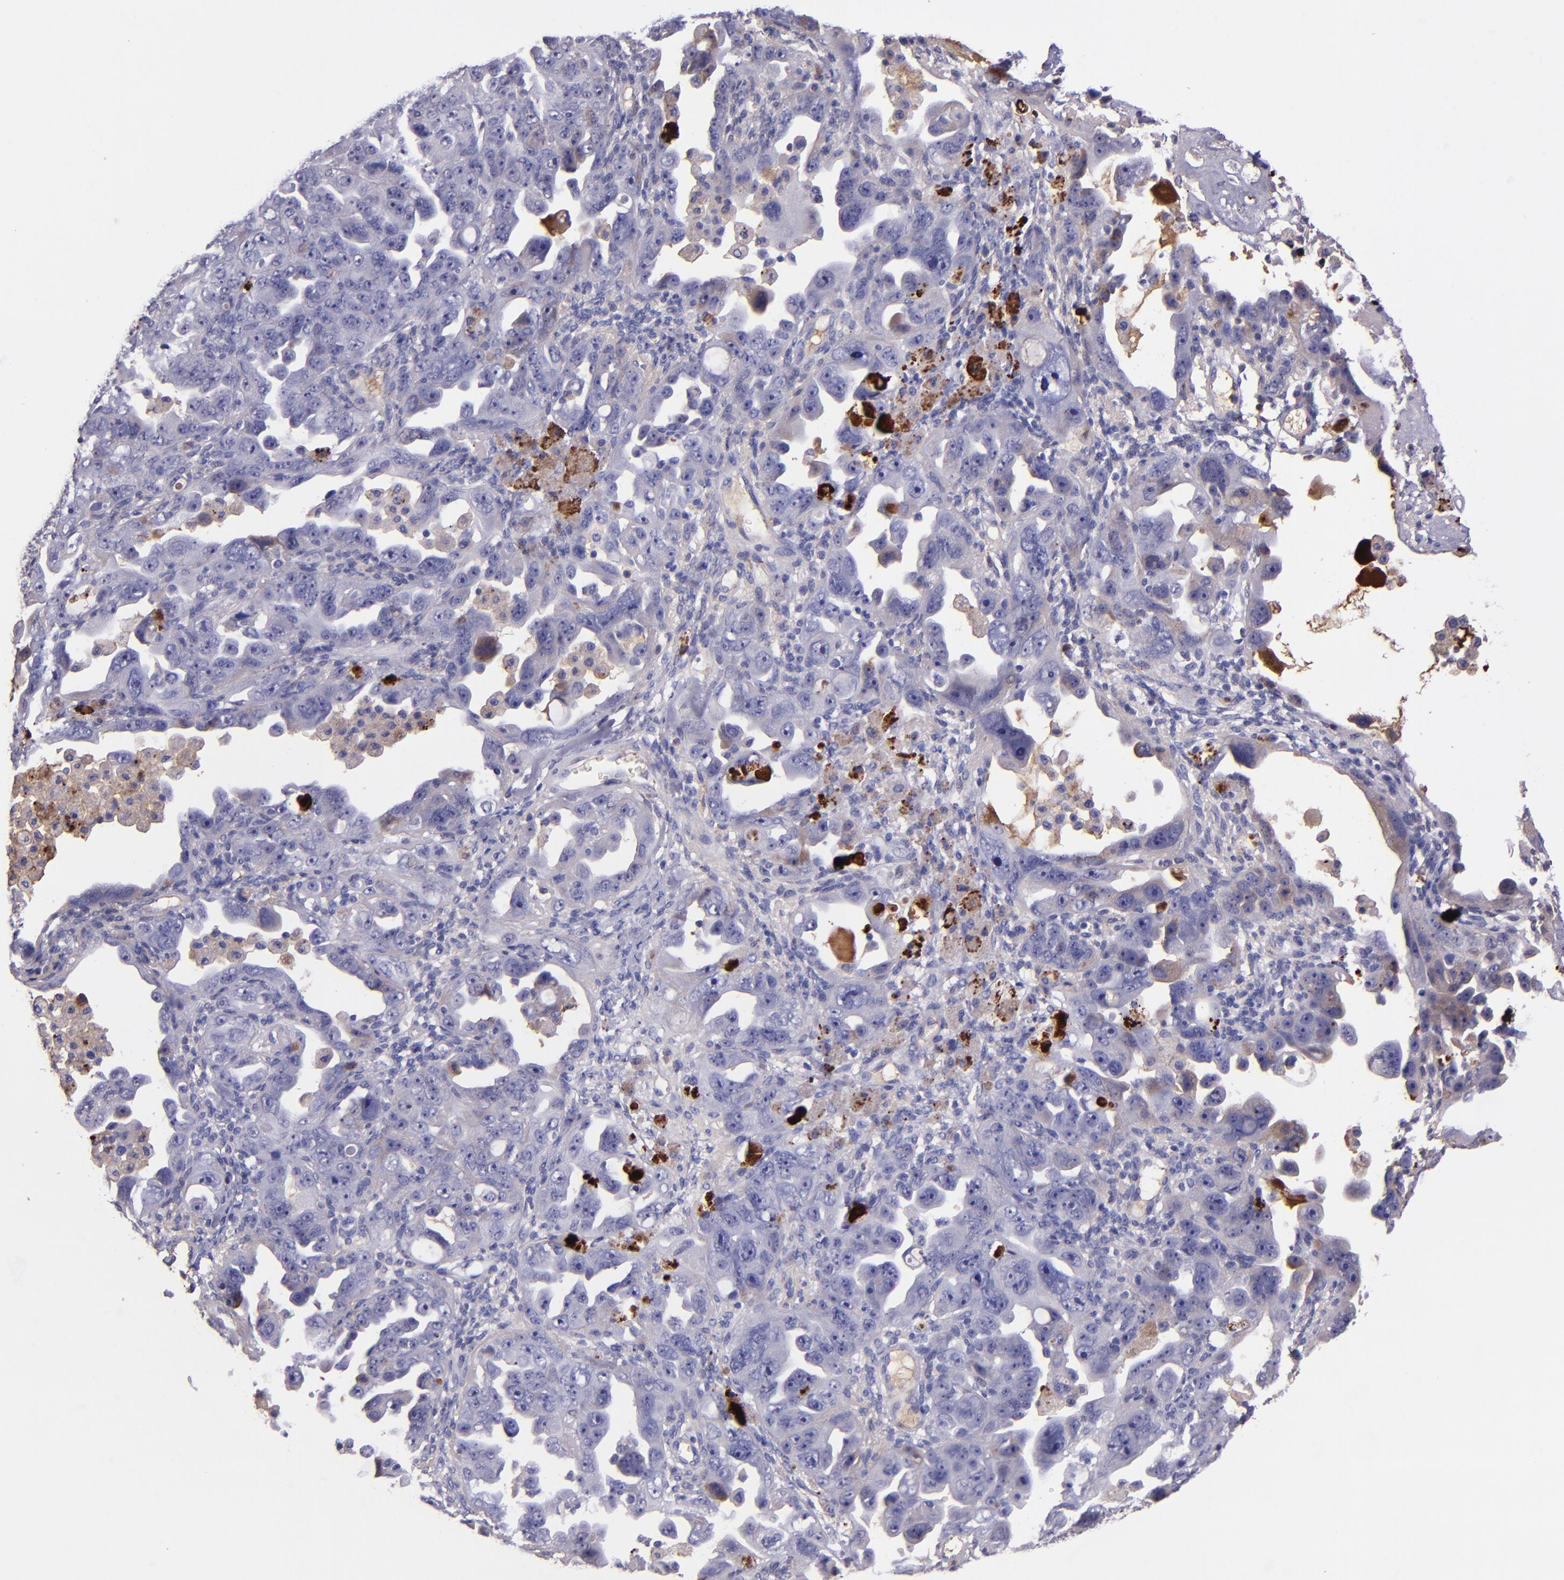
{"staining": {"intensity": "negative", "quantity": "none", "location": "none"}, "tissue": "ovarian cancer", "cell_type": "Tumor cells", "image_type": "cancer", "snomed": [{"axis": "morphology", "description": "Cystadenocarcinoma, serous, NOS"}, {"axis": "topography", "description": "Ovary"}], "caption": "IHC histopathology image of neoplastic tissue: serous cystadenocarcinoma (ovarian) stained with DAB exhibits no significant protein positivity in tumor cells.", "gene": "KNG1", "patient": {"sex": "female", "age": 66}}